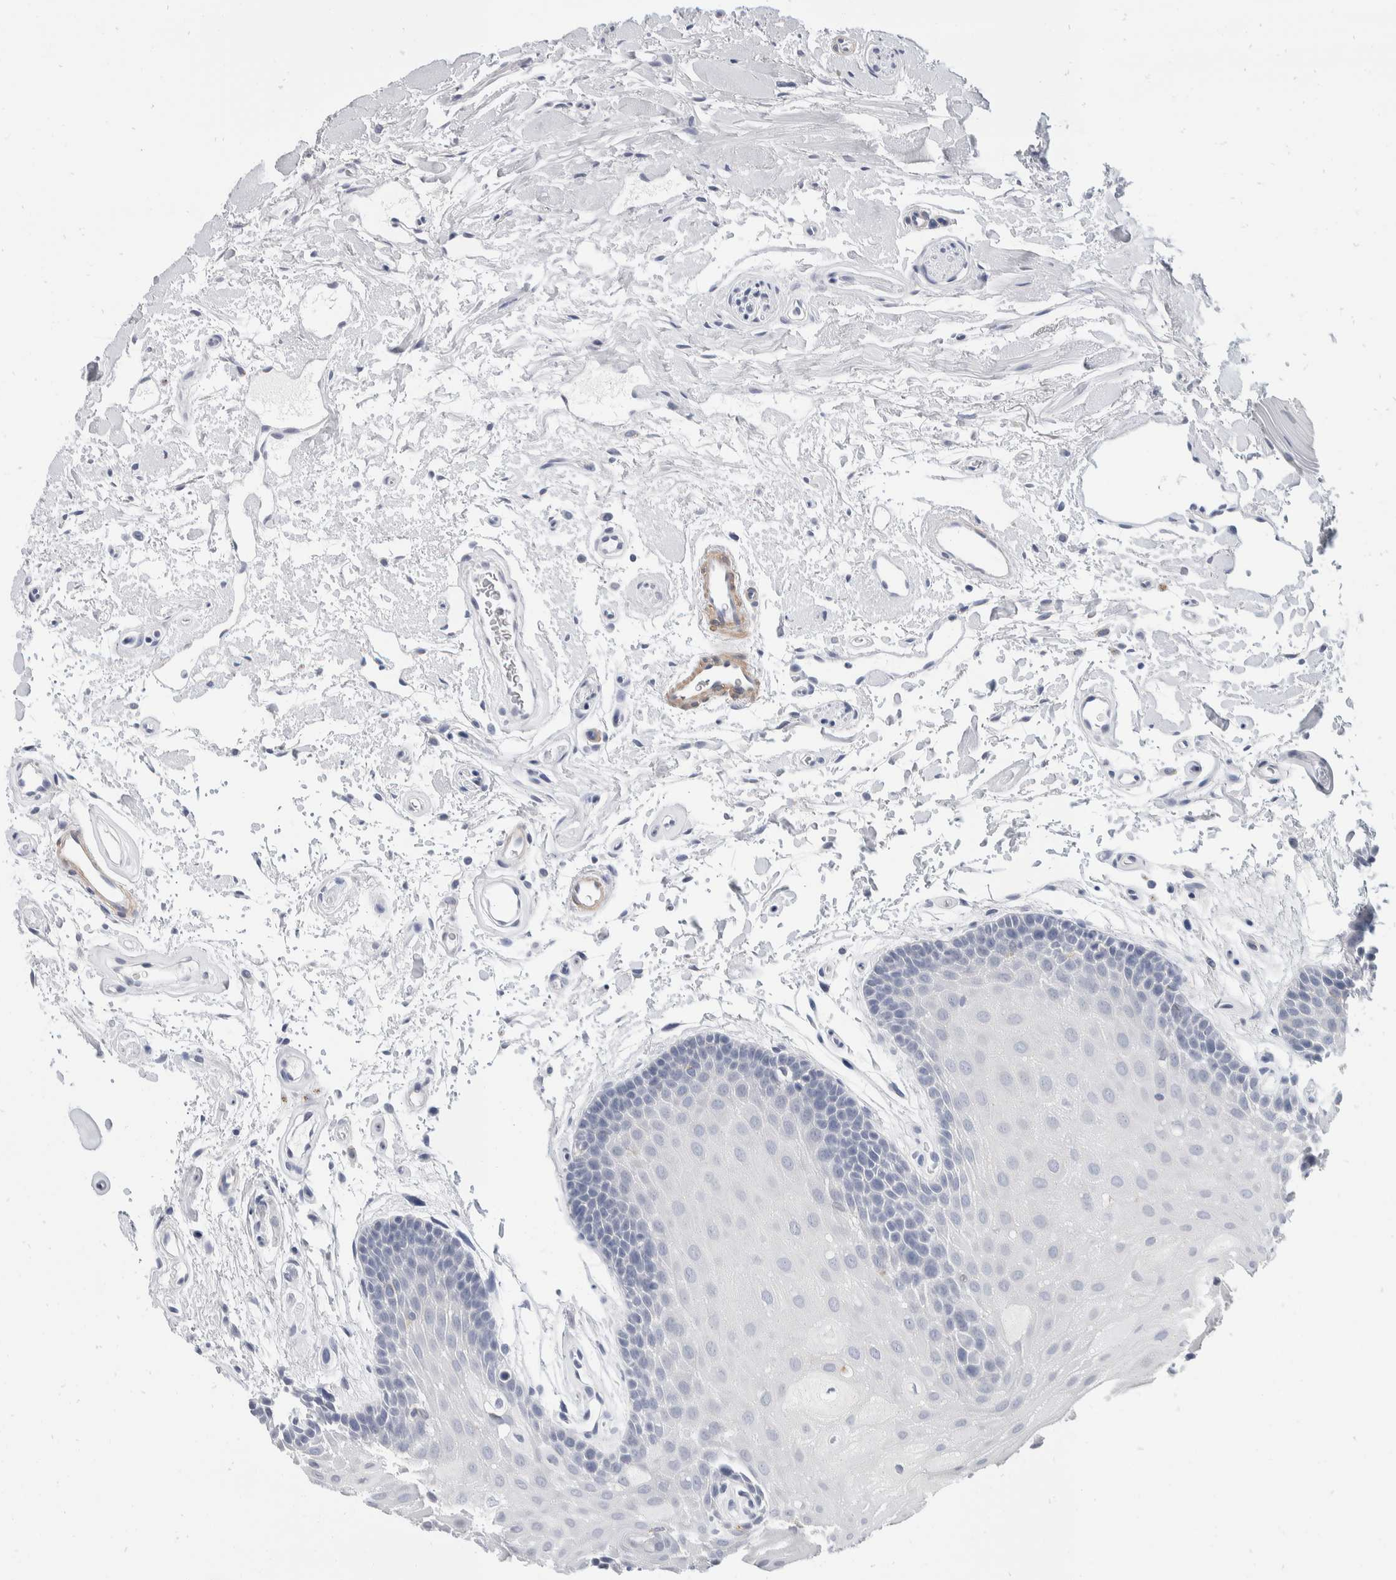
{"staining": {"intensity": "negative", "quantity": "none", "location": "none"}, "tissue": "oral mucosa", "cell_type": "Squamous epithelial cells", "image_type": "normal", "snomed": [{"axis": "morphology", "description": "Normal tissue, NOS"}, {"axis": "topography", "description": "Oral tissue"}], "caption": "Micrograph shows no significant protein expression in squamous epithelial cells of normal oral mucosa.", "gene": "CATSPERD", "patient": {"sex": "male", "age": 62}}